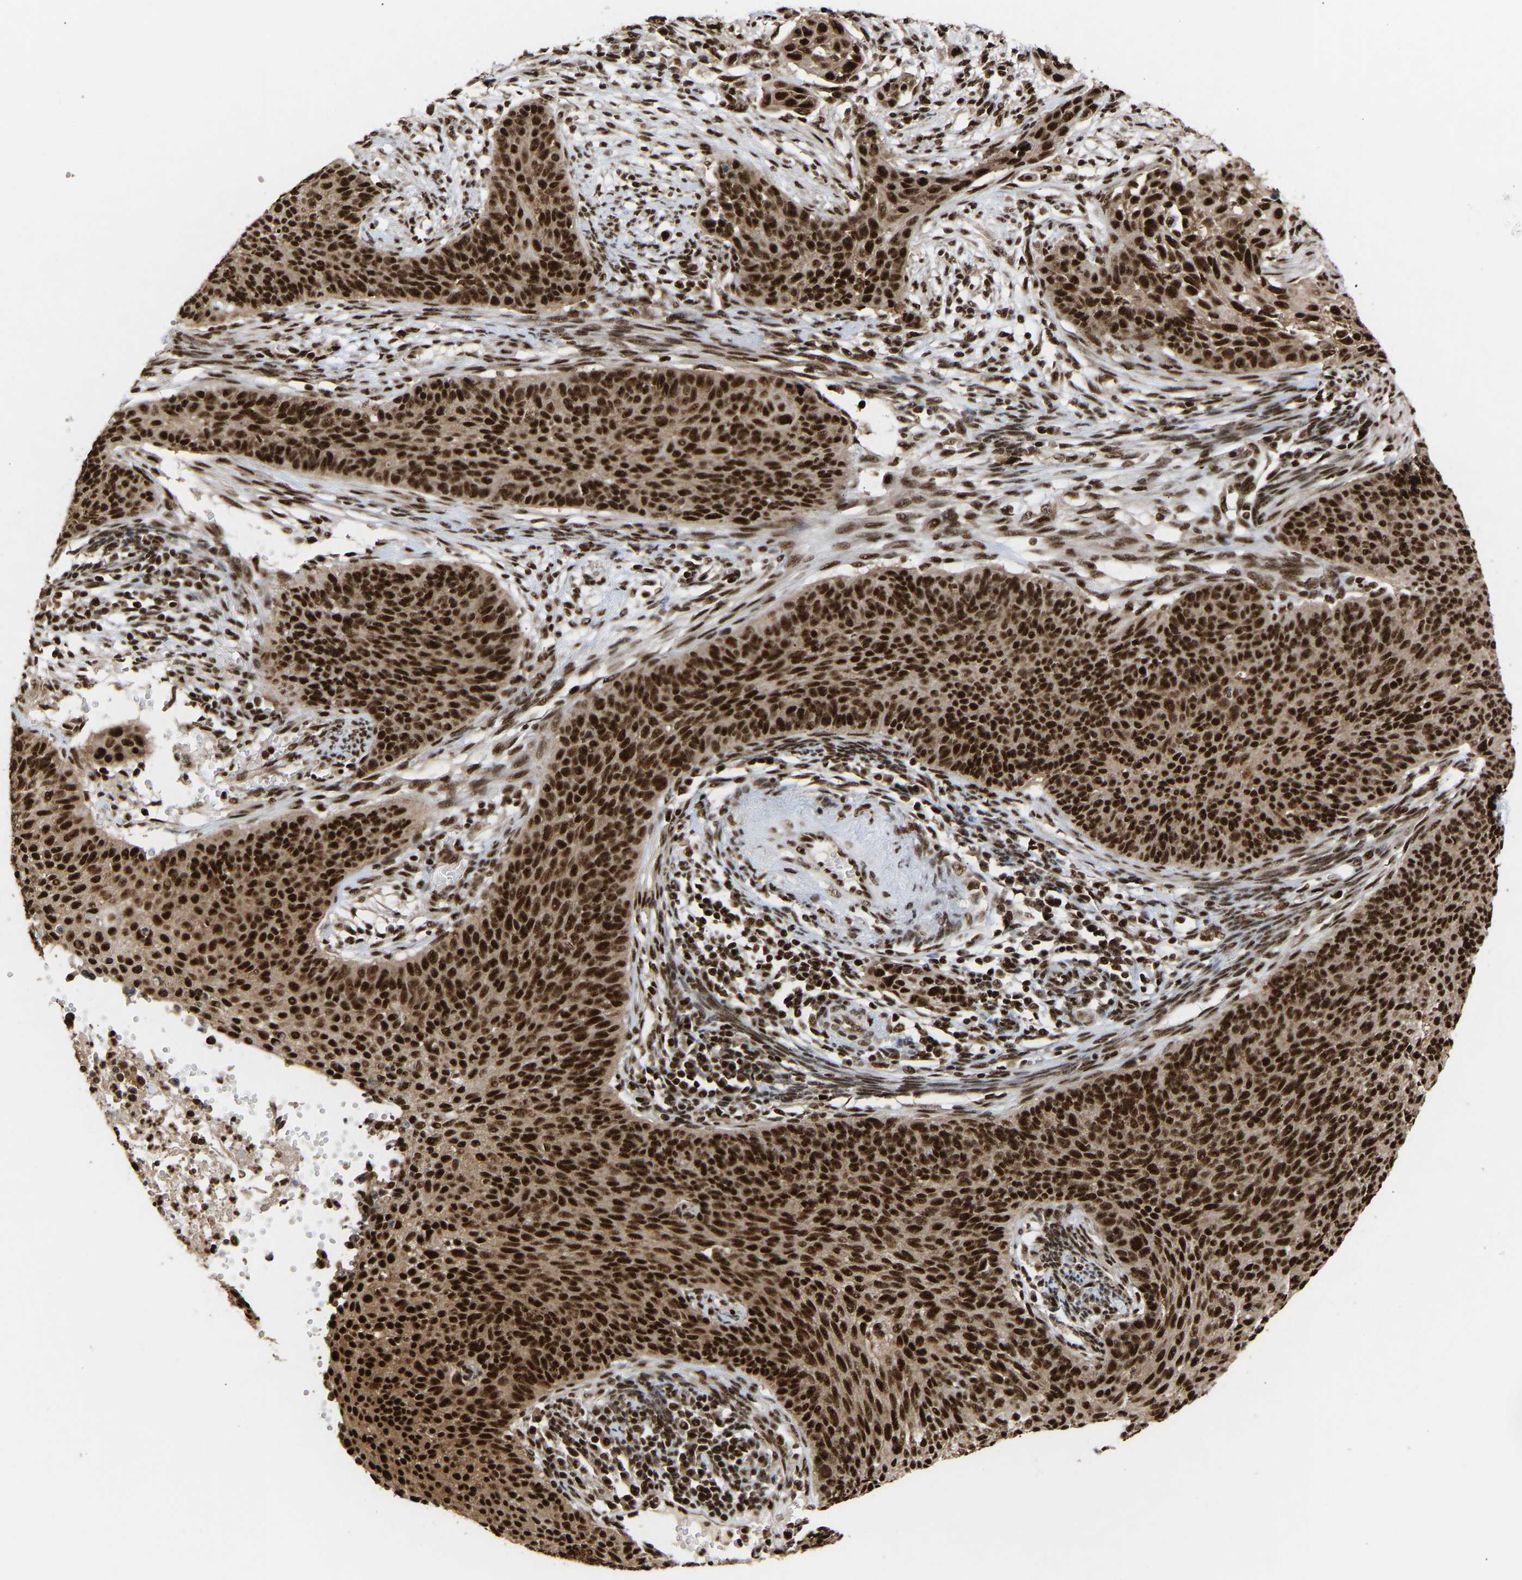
{"staining": {"intensity": "strong", "quantity": ">75%", "location": "cytoplasmic/membranous,nuclear"}, "tissue": "cervical cancer", "cell_type": "Tumor cells", "image_type": "cancer", "snomed": [{"axis": "morphology", "description": "Squamous cell carcinoma, NOS"}, {"axis": "topography", "description": "Cervix"}], "caption": "An immunohistochemistry photomicrograph of tumor tissue is shown. Protein staining in brown highlights strong cytoplasmic/membranous and nuclear positivity in squamous cell carcinoma (cervical) within tumor cells.", "gene": "ALYREF", "patient": {"sex": "female", "age": 70}}